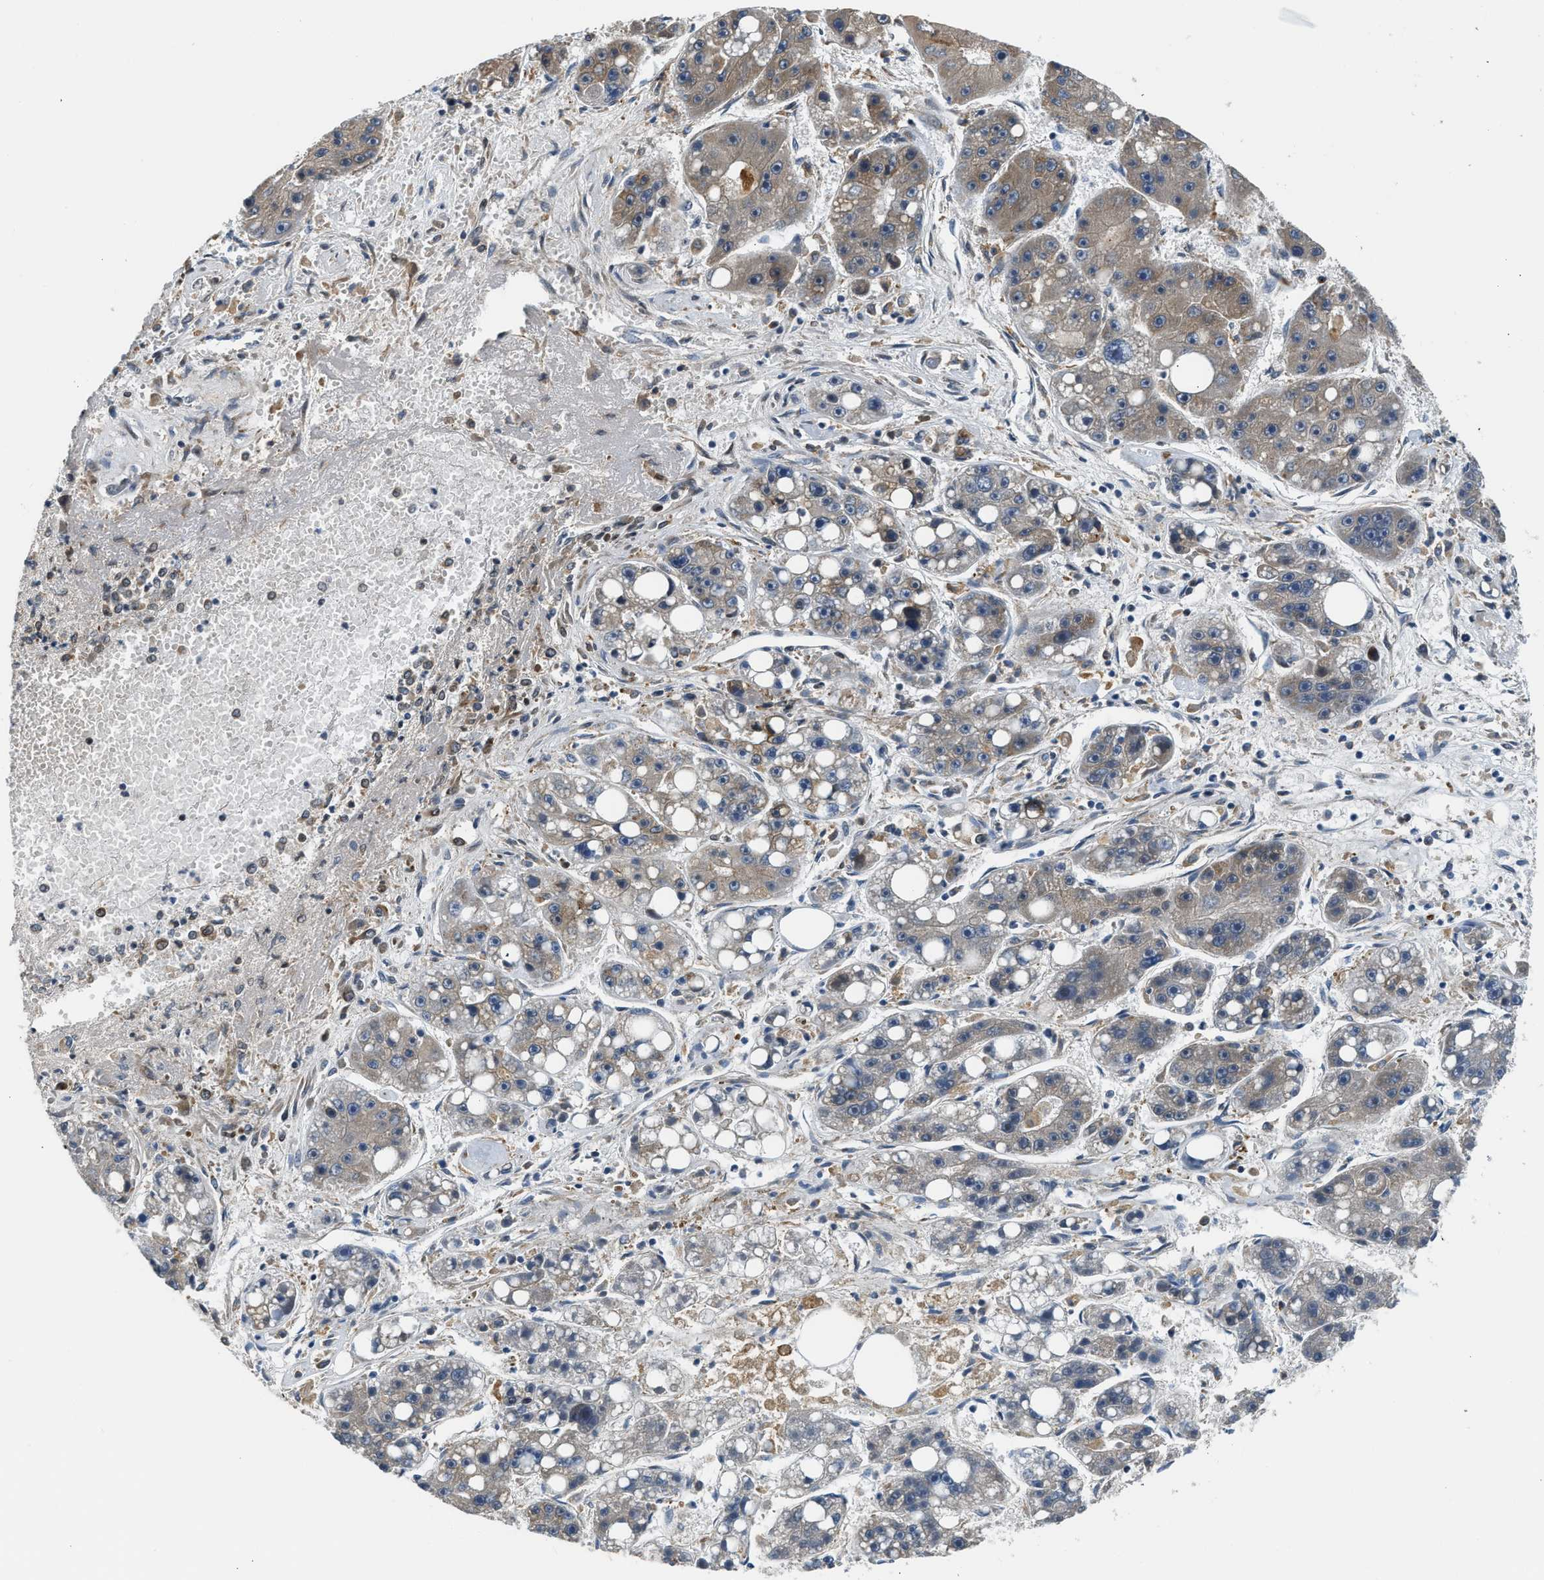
{"staining": {"intensity": "weak", "quantity": "<25%", "location": "cytoplasmic/membranous"}, "tissue": "liver cancer", "cell_type": "Tumor cells", "image_type": "cancer", "snomed": [{"axis": "morphology", "description": "Carcinoma, Hepatocellular, NOS"}, {"axis": "topography", "description": "Liver"}], "caption": "IHC micrograph of liver hepatocellular carcinoma stained for a protein (brown), which demonstrates no staining in tumor cells.", "gene": "RETREG3", "patient": {"sex": "female", "age": 61}}